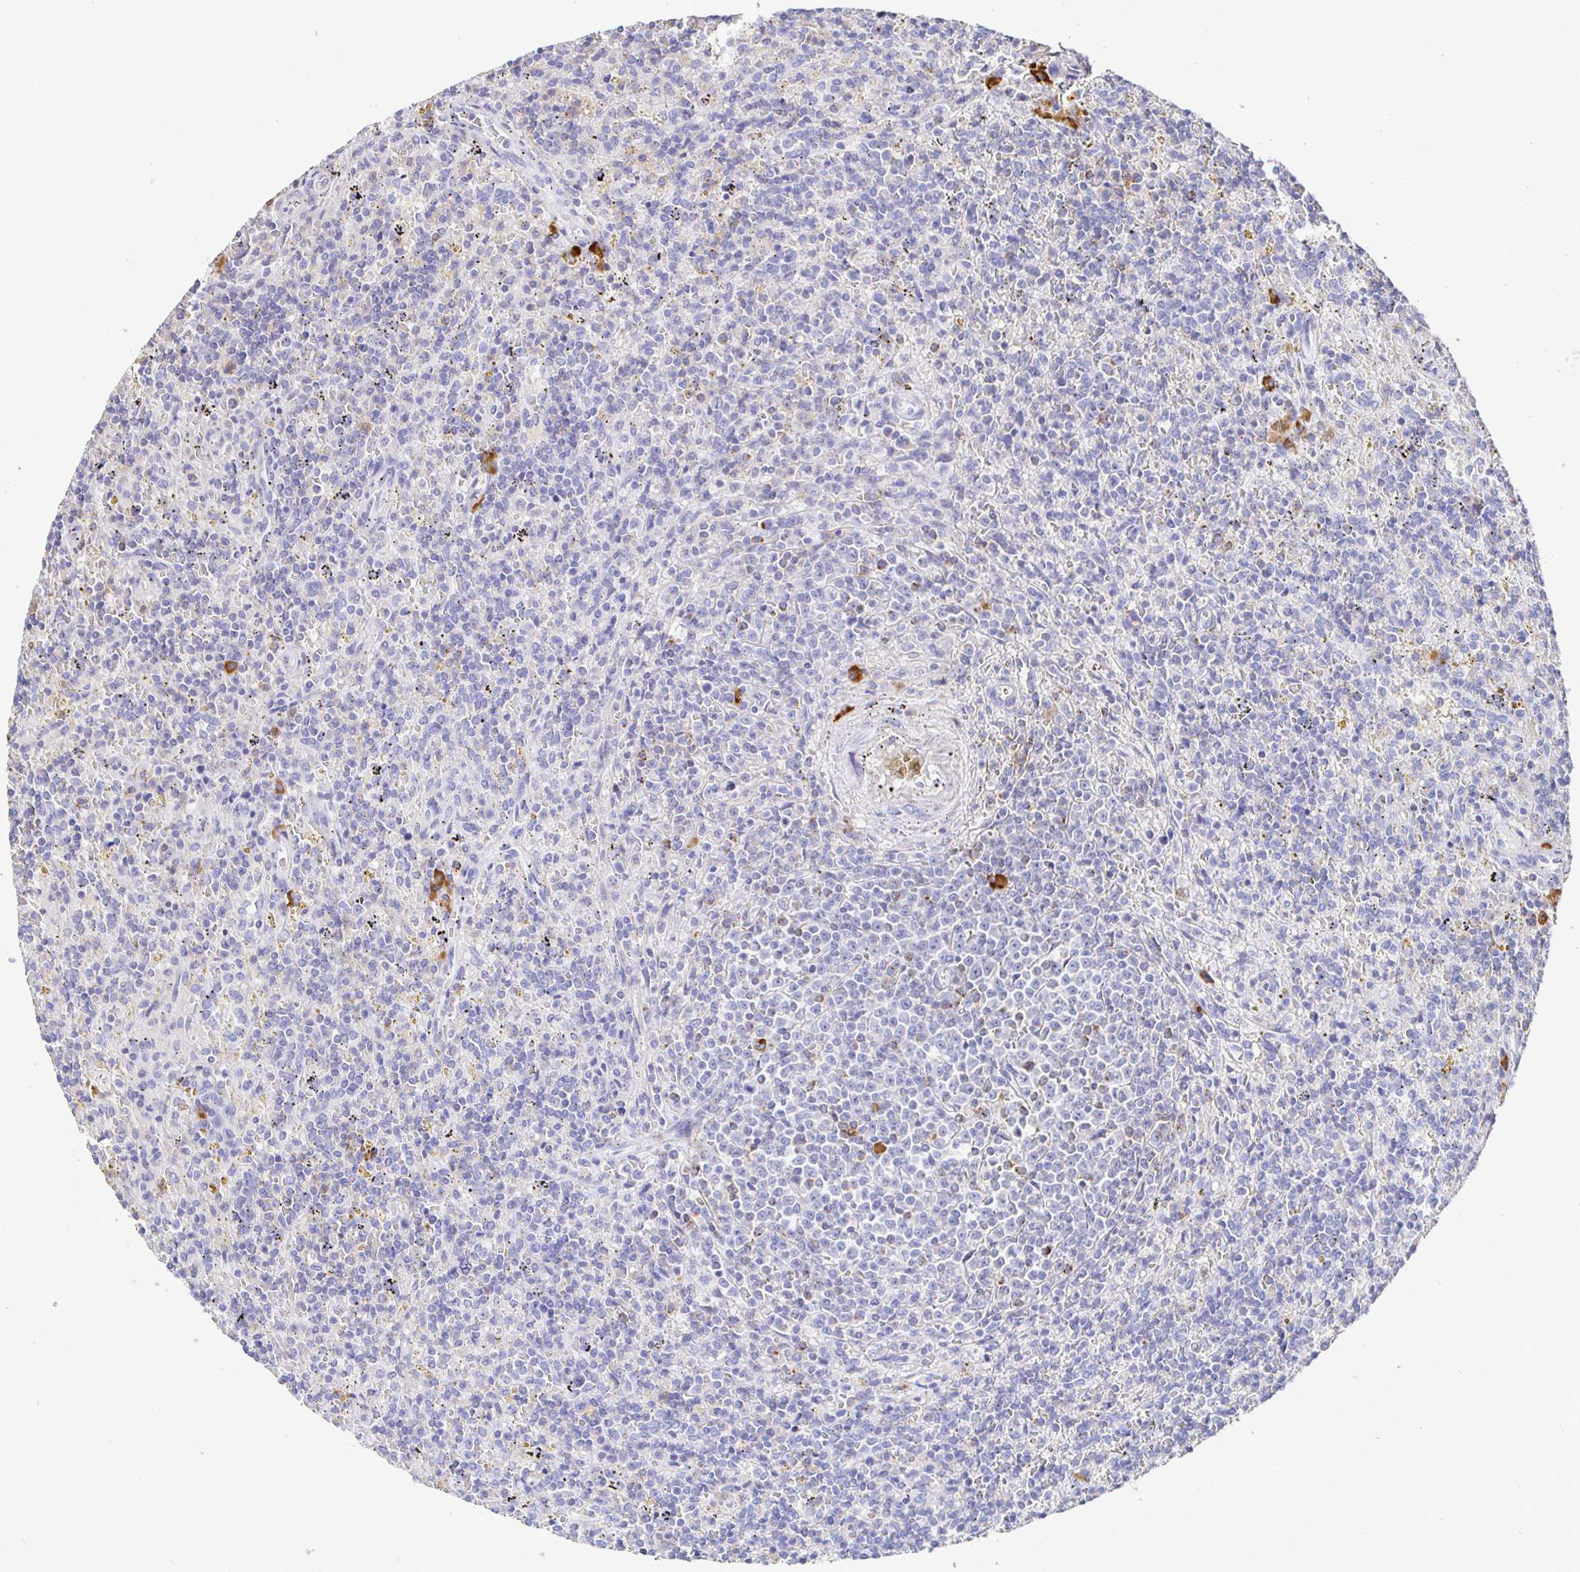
{"staining": {"intensity": "negative", "quantity": "none", "location": "none"}, "tissue": "lymphoma", "cell_type": "Tumor cells", "image_type": "cancer", "snomed": [{"axis": "morphology", "description": "Malignant lymphoma, non-Hodgkin's type, Low grade"}, {"axis": "topography", "description": "Spleen"}], "caption": "Histopathology image shows no significant protein positivity in tumor cells of low-grade malignant lymphoma, non-Hodgkin's type. (DAB IHC visualized using brightfield microscopy, high magnification).", "gene": "CXCR3", "patient": {"sex": "male", "age": 67}}